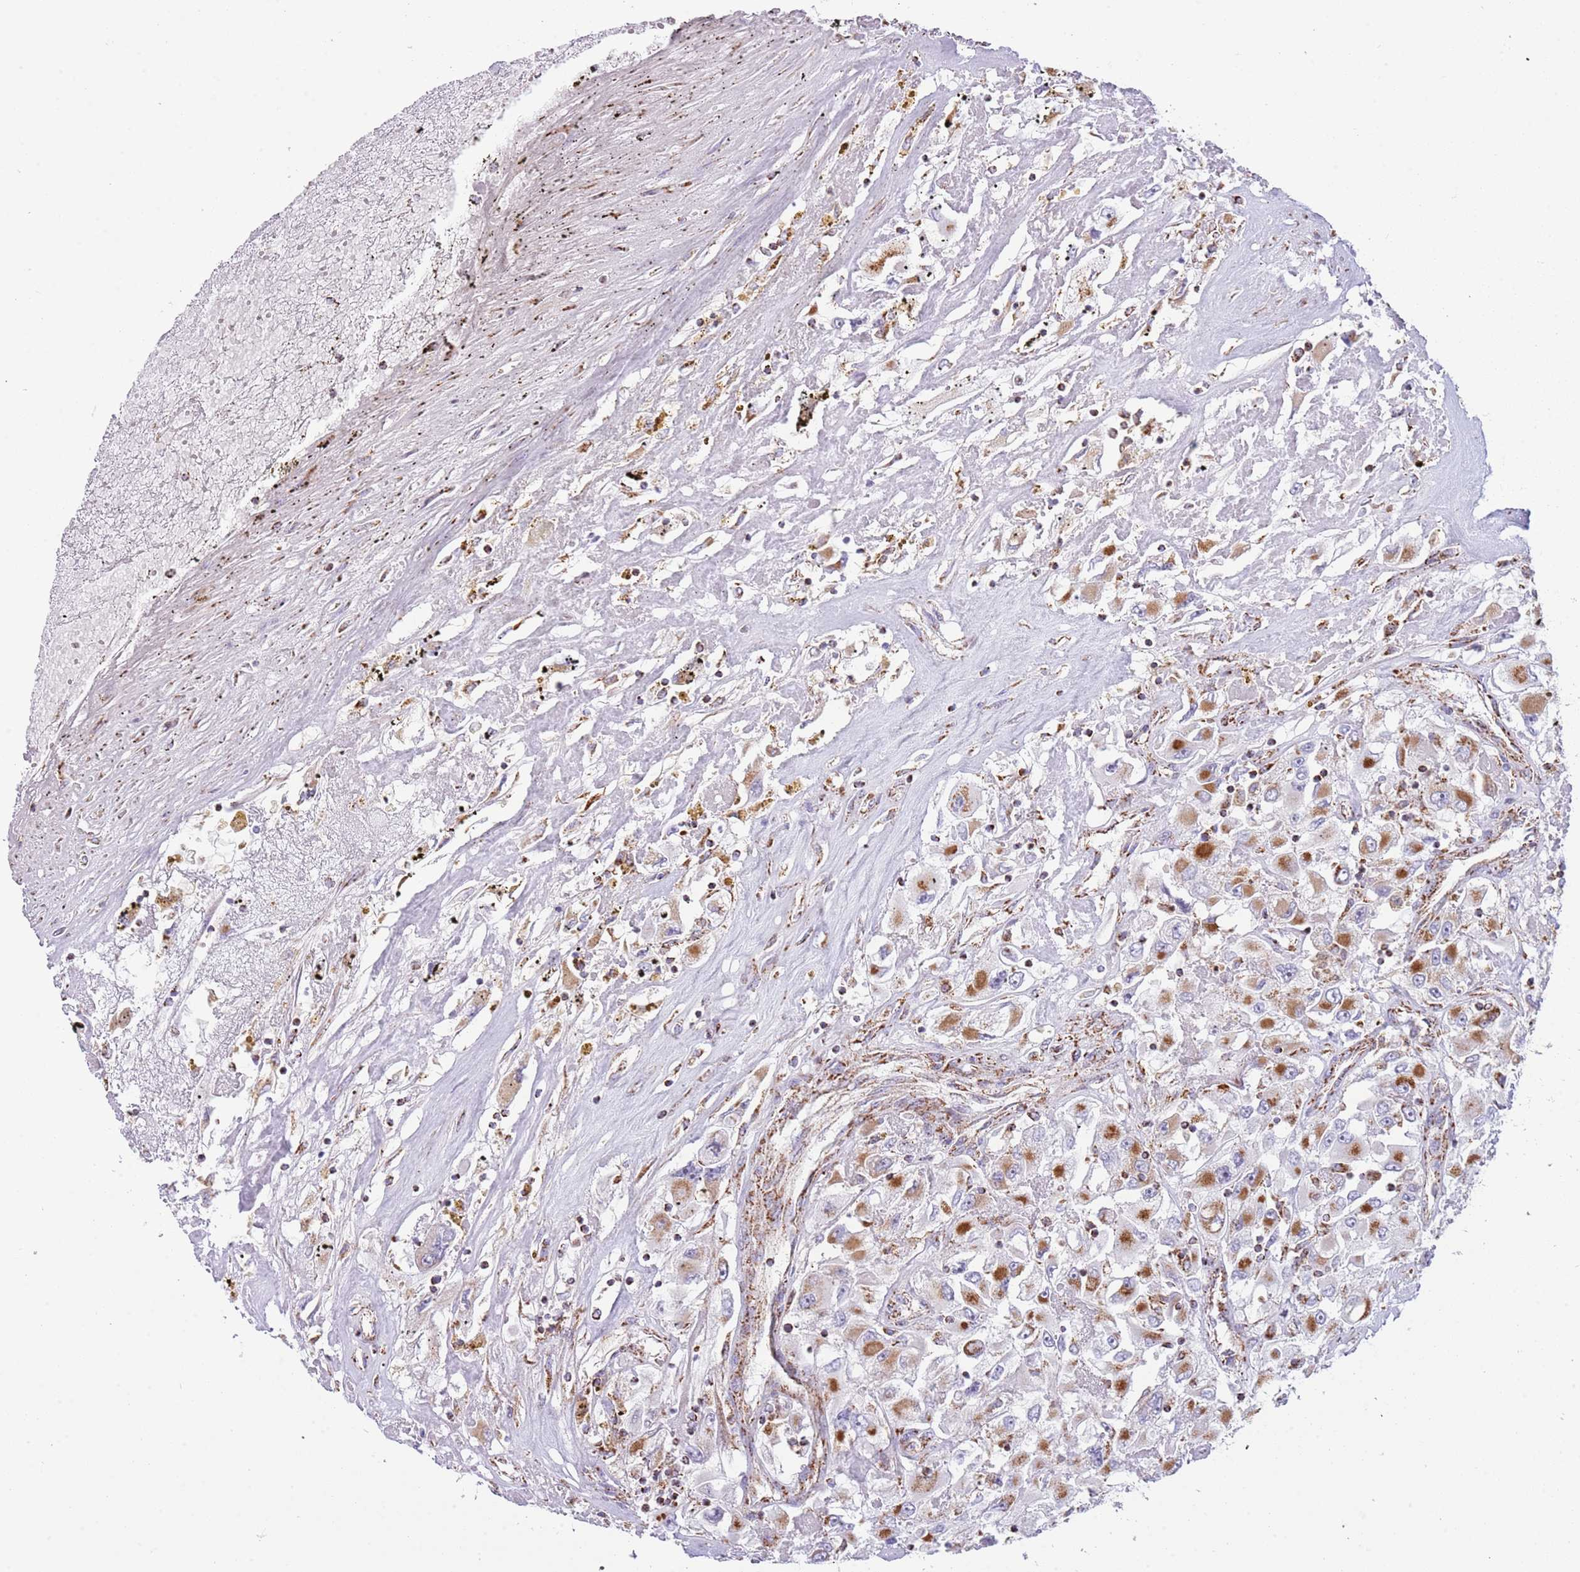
{"staining": {"intensity": "moderate", "quantity": ">75%", "location": "cytoplasmic/membranous"}, "tissue": "renal cancer", "cell_type": "Tumor cells", "image_type": "cancer", "snomed": [{"axis": "morphology", "description": "Adenocarcinoma, NOS"}, {"axis": "topography", "description": "Kidney"}], "caption": "Human renal adenocarcinoma stained for a protein (brown) demonstrates moderate cytoplasmic/membranous positive positivity in approximately >75% of tumor cells.", "gene": "LHX6", "patient": {"sex": "female", "age": 52}}